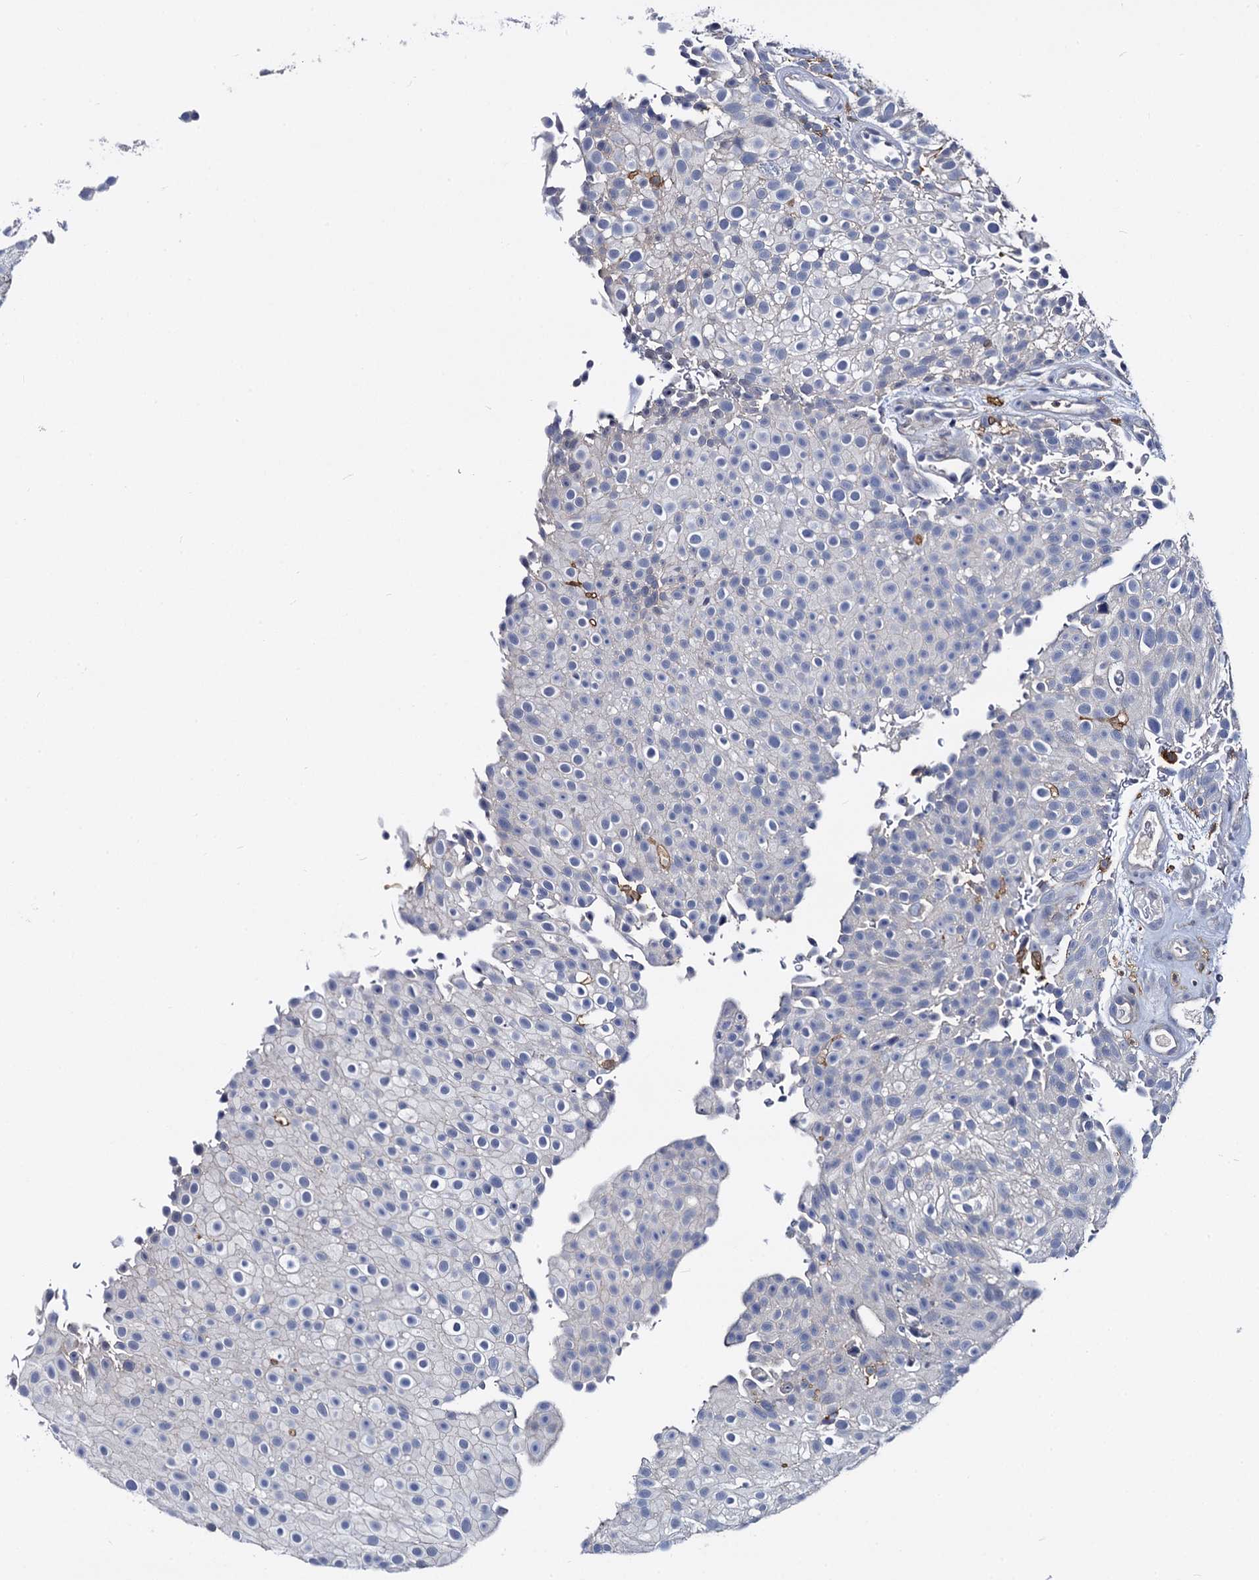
{"staining": {"intensity": "negative", "quantity": "none", "location": "none"}, "tissue": "urothelial cancer", "cell_type": "Tumor cells", "image_type": "cancer", "snomed": [{"axis": "morphology", "description": "Urothelial carcinoma, Low grade"}, {"axis": "topography", "description": "Urinary bladder"}], "caption": "High power microscopy histopathology image of an IHC image of urothelial carcinoma (low-grade), revealing no significant expression in tumor cells. (DAB IHC, high magnification).", "gene": "RHOG", "patient": {"sex": "male", "age": 78}}